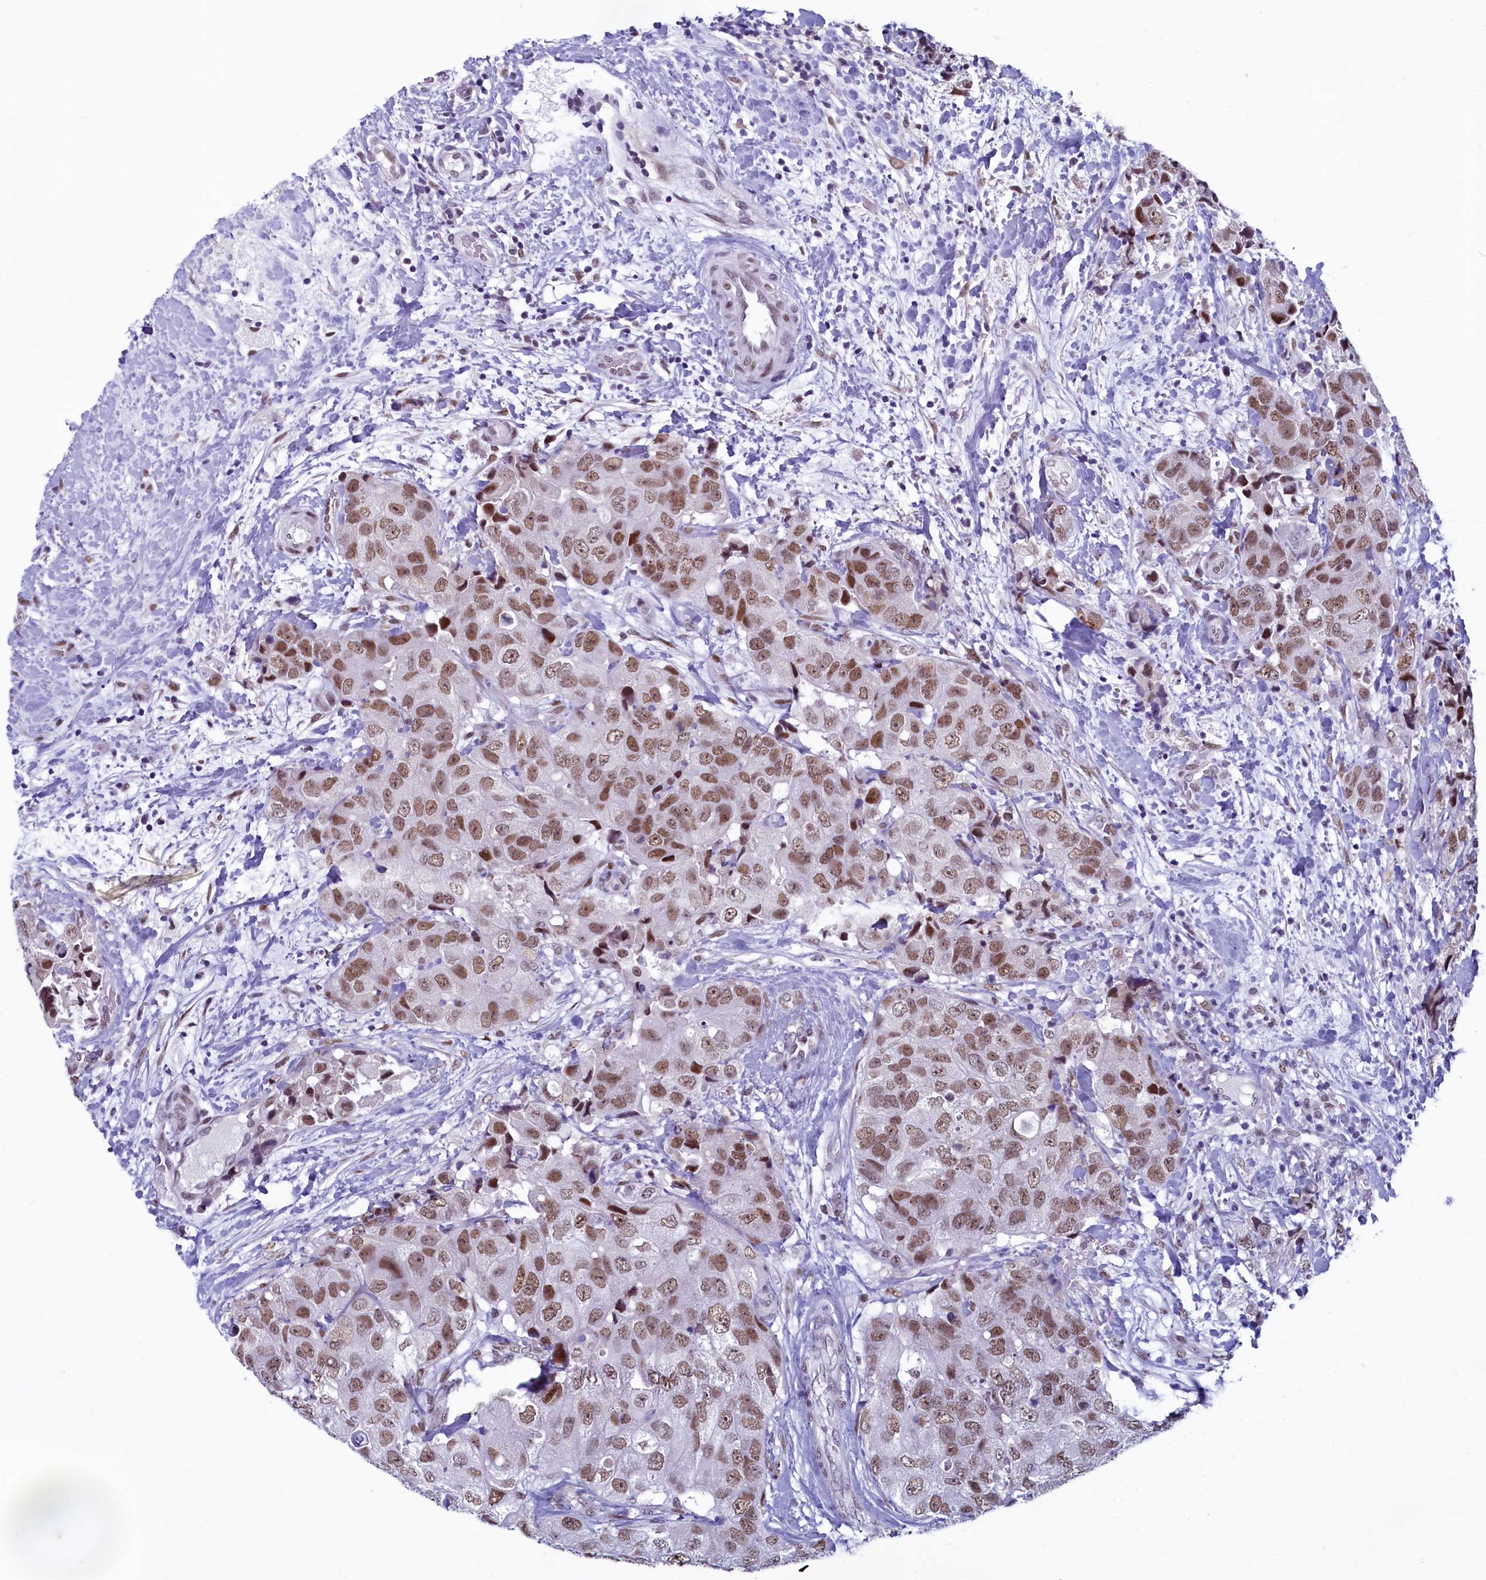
{"staining": {"intensity": "moderate", "quantity": ">75%", "location": "nuclear"}, "tissue": "breast cancer", "cell_type": "Tumor cells", "image_type": "cancer", "snomed": [{"axis": "morphology", "description": "Duct carcinoma"}, {"axis": "topography", "description": "Breast"}], "caption": "Intraductal carcinoma (breast) was stained to show a protein in brown. There is medium levels of moderate nuclear expression in about >75% of tumor cells.", "gene": "SUGP2", "patient": {"sex": "female", "age": 62}}